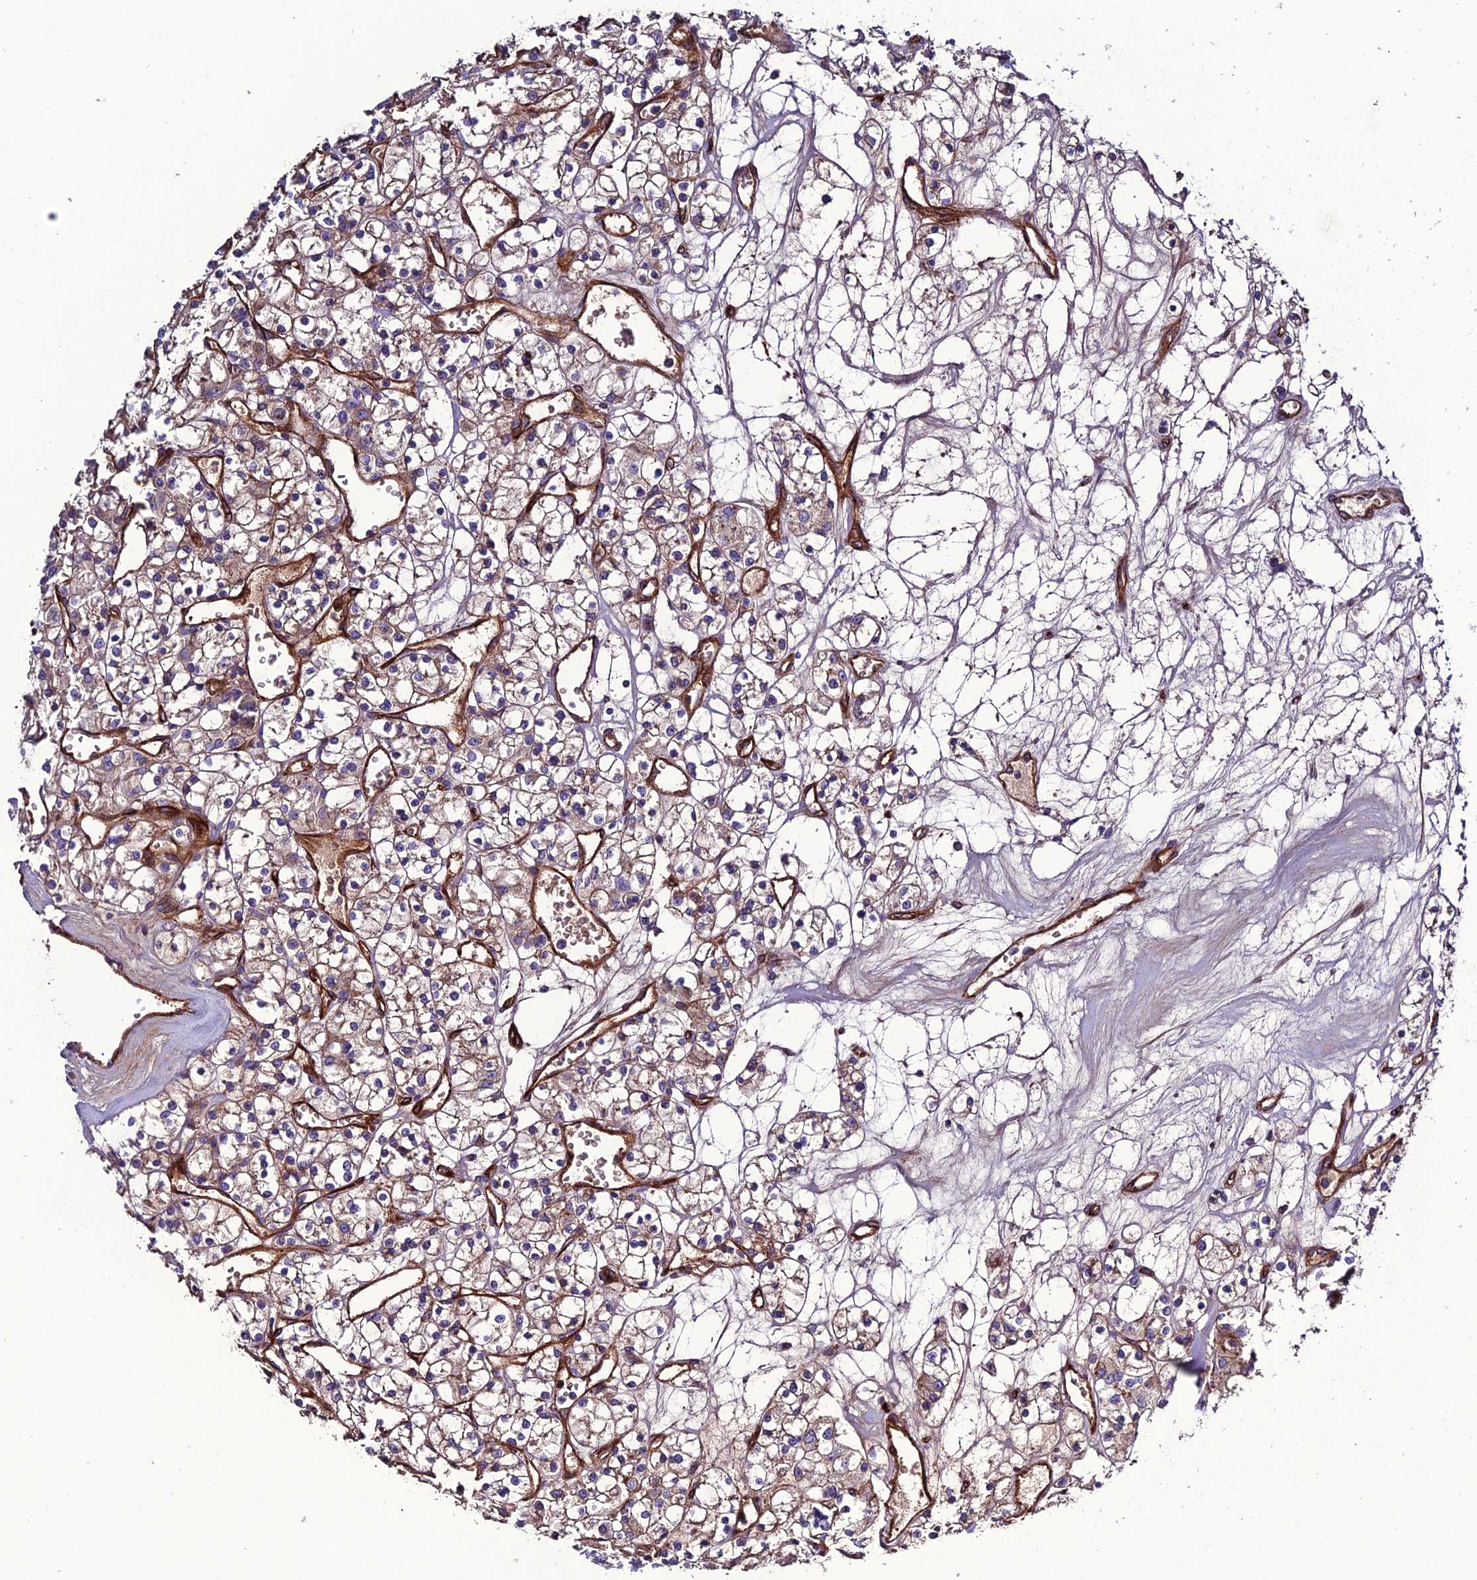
{"staining": {"intensity": "weak", "quantity": "25%-75%", "location": "cytoplasmic/membranous"}, "tissue": "renal cancer", "cell_type": "Tumor cells", "image_type": "cancer", "snomed": [{"axis": "morphology", "description": "Adenocarcinoma, NOS"}, {"axis": "topography", "description": "Kidney"}], "caption": "Renal cancer stained with a protein marker exhibits weak staining in tumor cells.", "gene": "REX1BD", "patient": {"sex": "female", "age": 59}}